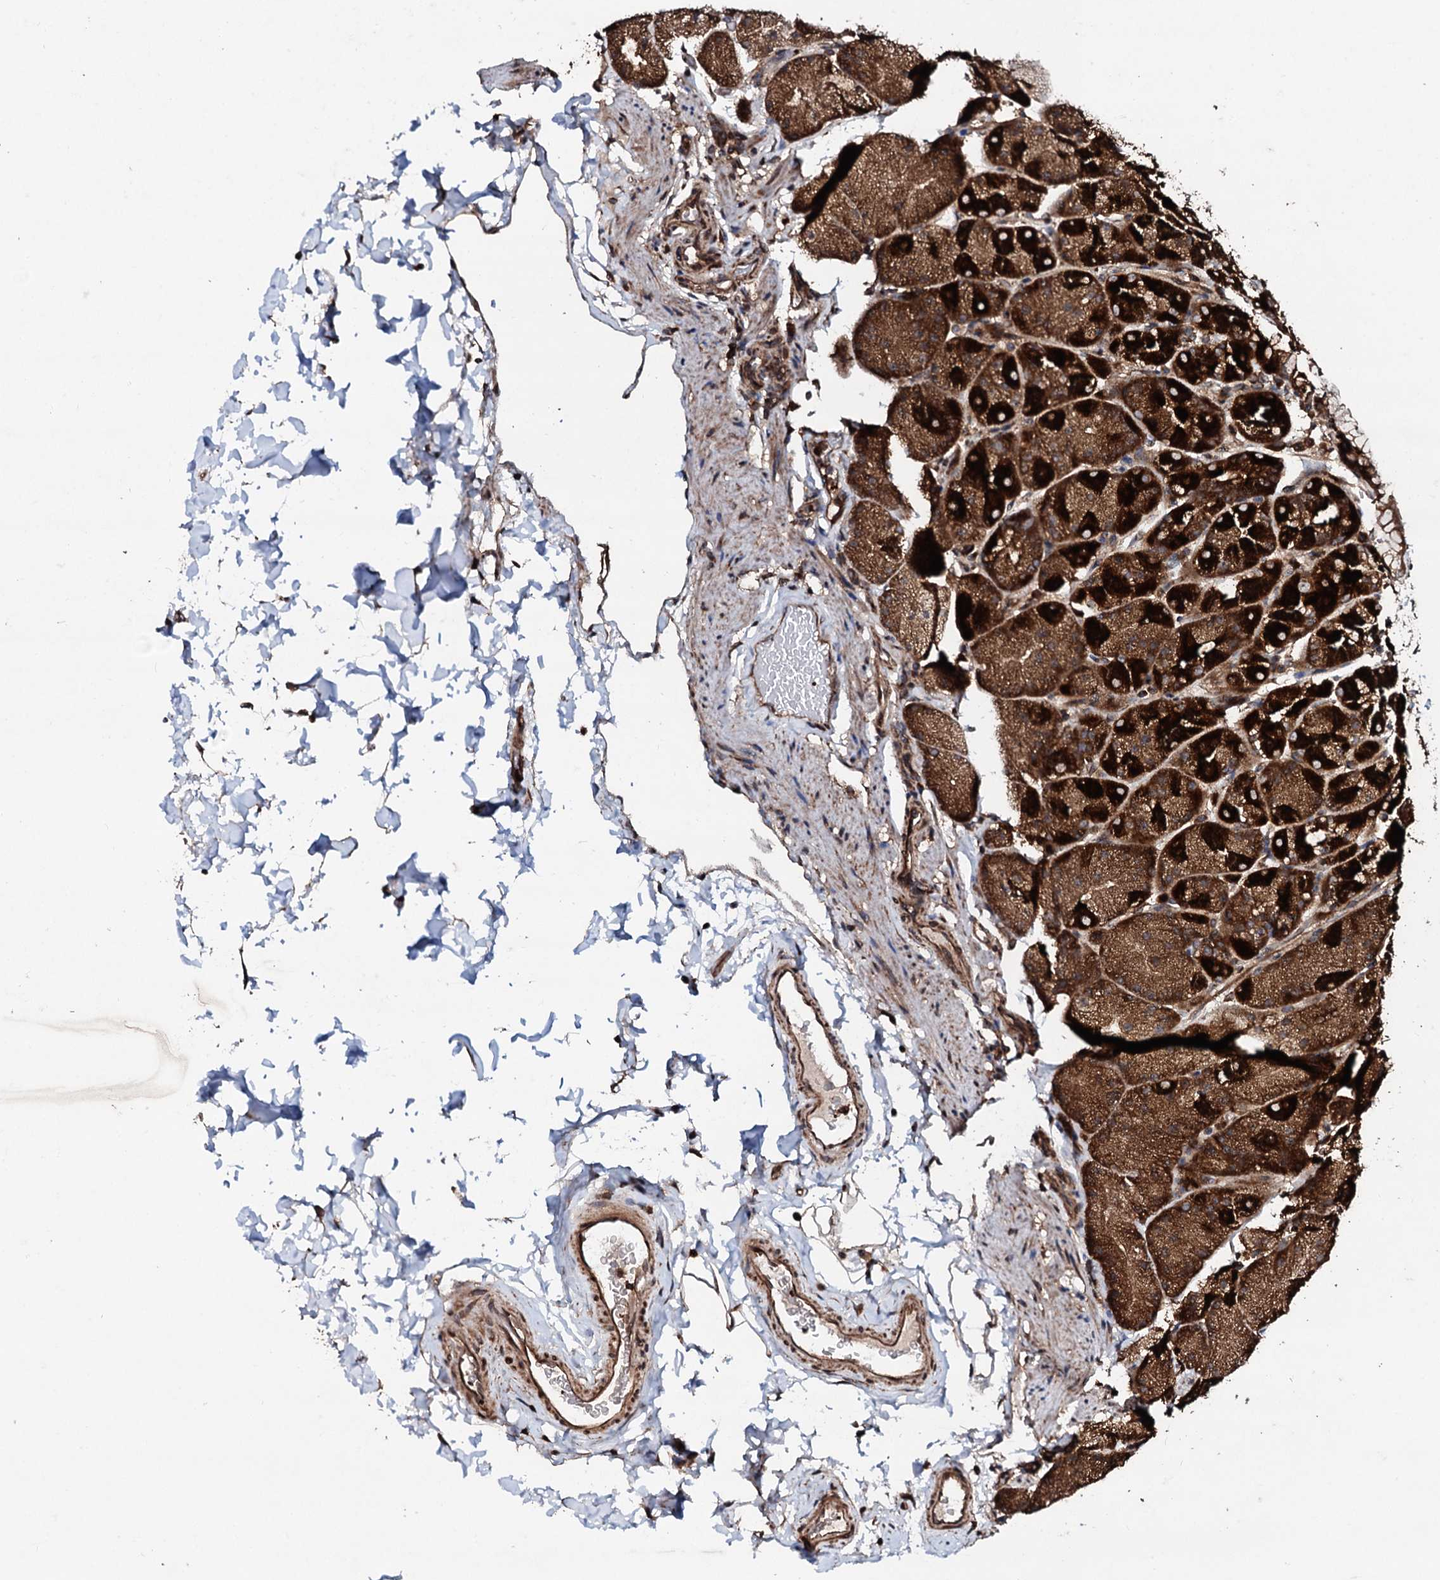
{"staining": {"intensity": "strong", "quantity": ">75%", "location": "cytoplasmic/membranous"}, "tissue": "stomach", "cell_type": "Glandular cells", "image_type": "normal", "snomed": [{"axis": "morphology", "description": "Normal tissue, NOS"}, {"axis": "topography", "description": "Stomach, upper"}, {"axis": "topography", "description": "Stomach, lower"}], "caption": "Immunohistochemical staining of normal stomach exhibits >75% levels of strong cytoplasmic/membranous protein expression in about >75% of glandular cells. Nuclei are stained in blue.", "gene": "ENSG00000256591", "patient": {"sex": "male", "age": 67}}